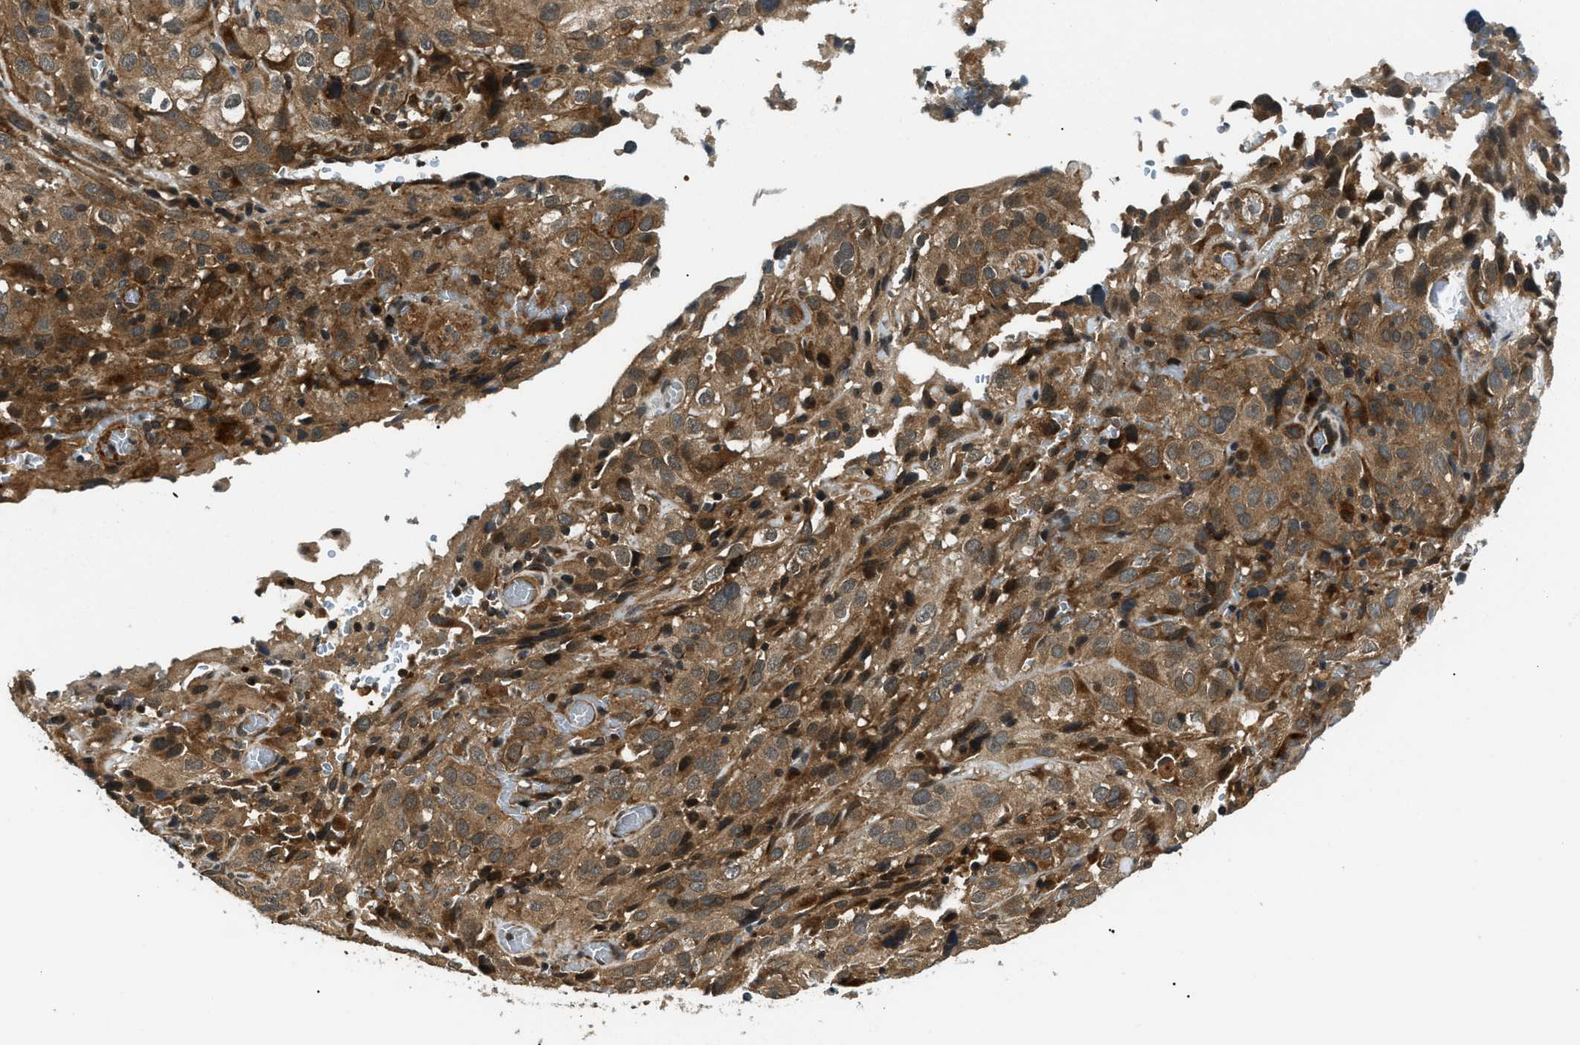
{"staining": {"intensity": "moderate", "quantity": ">75%", "location": "cytoplasmic/membranous"}, "tissue": "cervical cancer", "cell_type": "Tumor cells", "image_type": "cancer", "snomed": [{"axis": "morphology", "description": "Squamous cell carcinoma, NOS"}, {"axis": "topography", "description": "Cervix"}], "caption": "The immunohistochemical stain shows moderate cytoplasmic/membranous positivity in tumor cells of cervical squamous cell carcinoma tissue.", "gene": "ATP6AP1", "patient": {"sex": "female", "age": 32}}